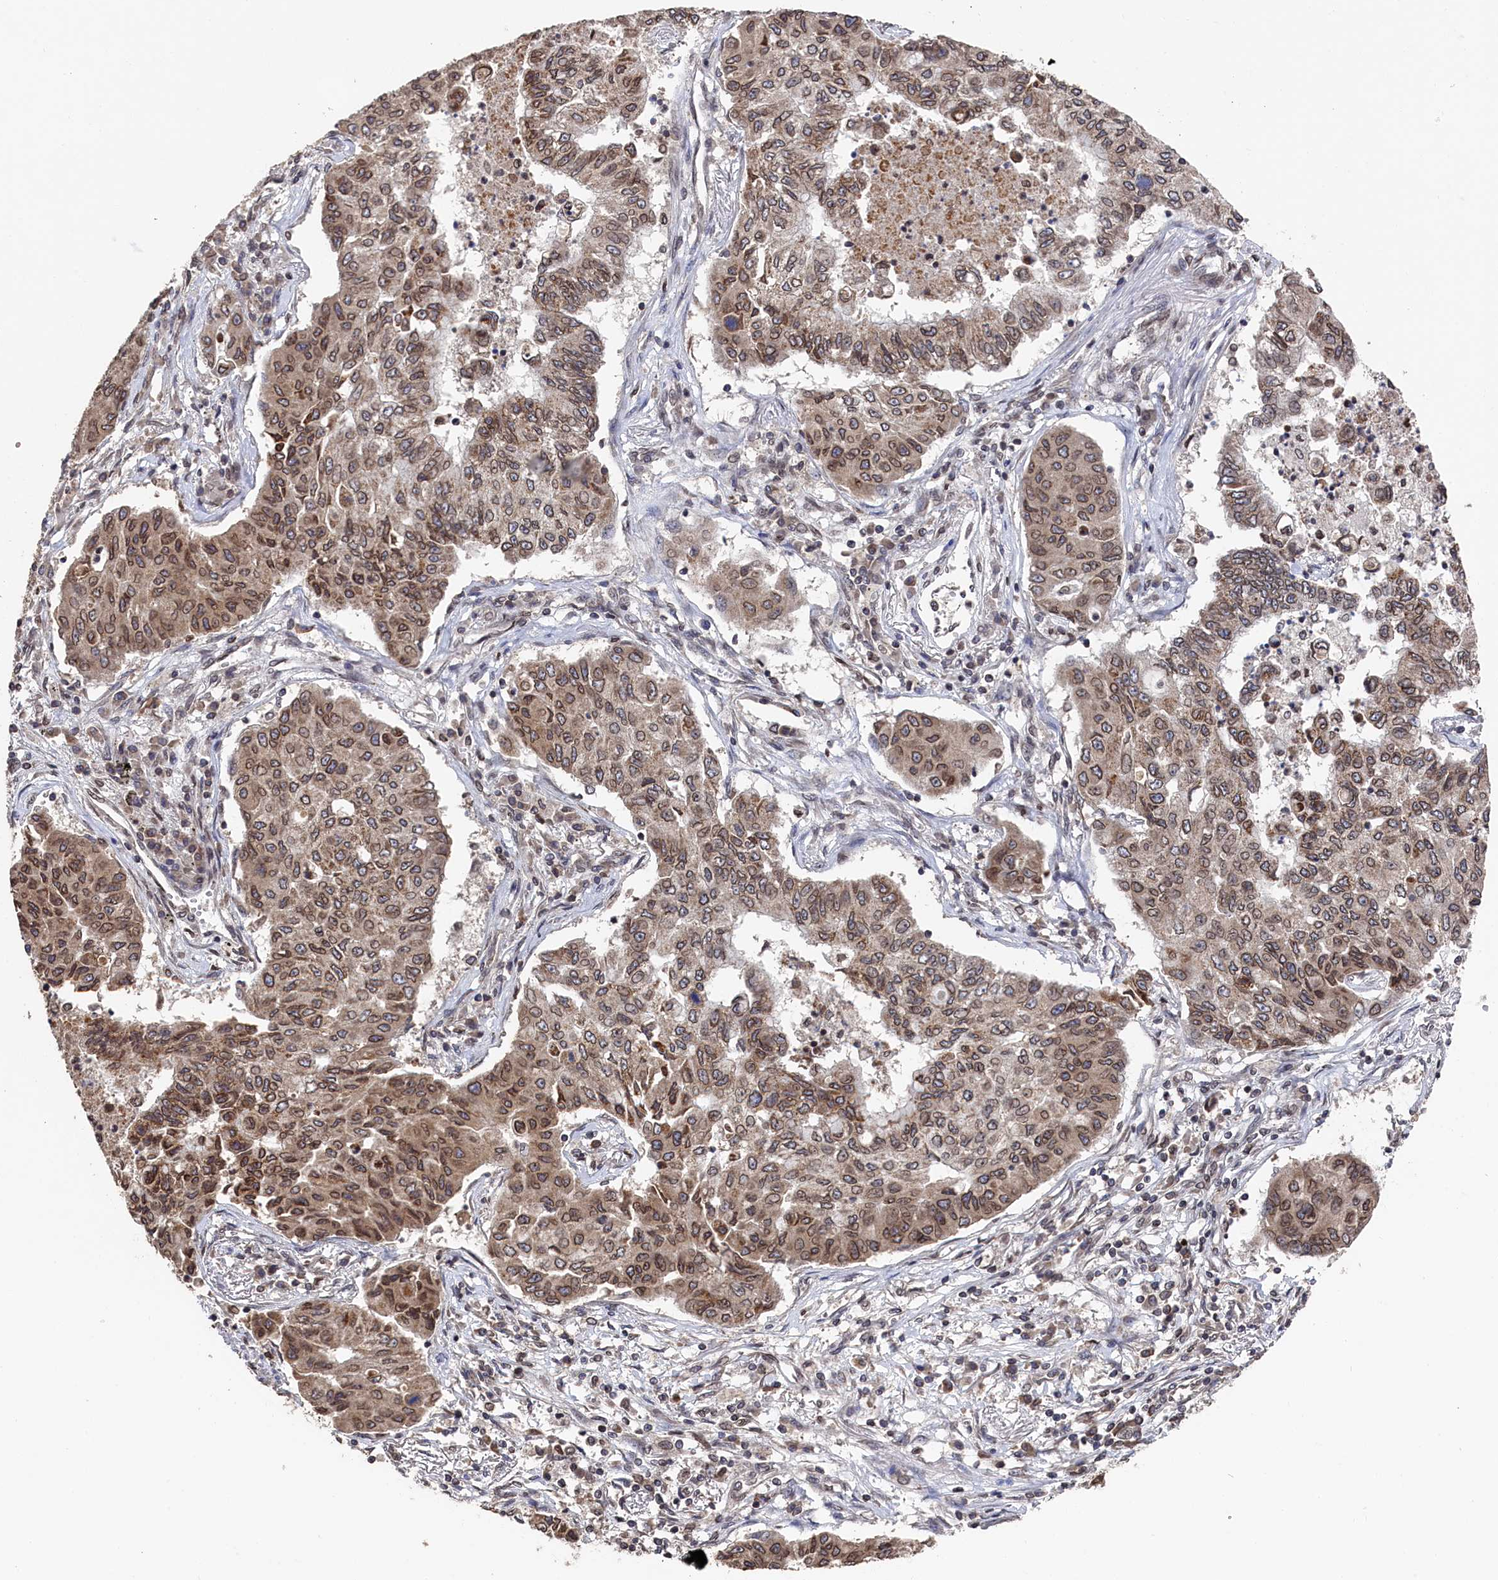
{"staining": {"intensity": "moderate", "quantity": ">75%", "location": "cytoplasmic/membranous,nuclear"}, "tissue": "lung cancer", "cell_type": "Tumor cells", "image_type": "cancer", "snomed": [{"axis": "morphology", "description": "Squamous cell carcinoma, NOS"}, {"axis": "topography", "description": "Lung"}], "caption": "The photomicrograph shows staining of lung cancer, revealing moderate cytoplasmic/membranous and nuclear protein positivity (brown color) within tumor cells.", "gene": "ANKEF1", "patient": {"sex": "male", "age": 74}}